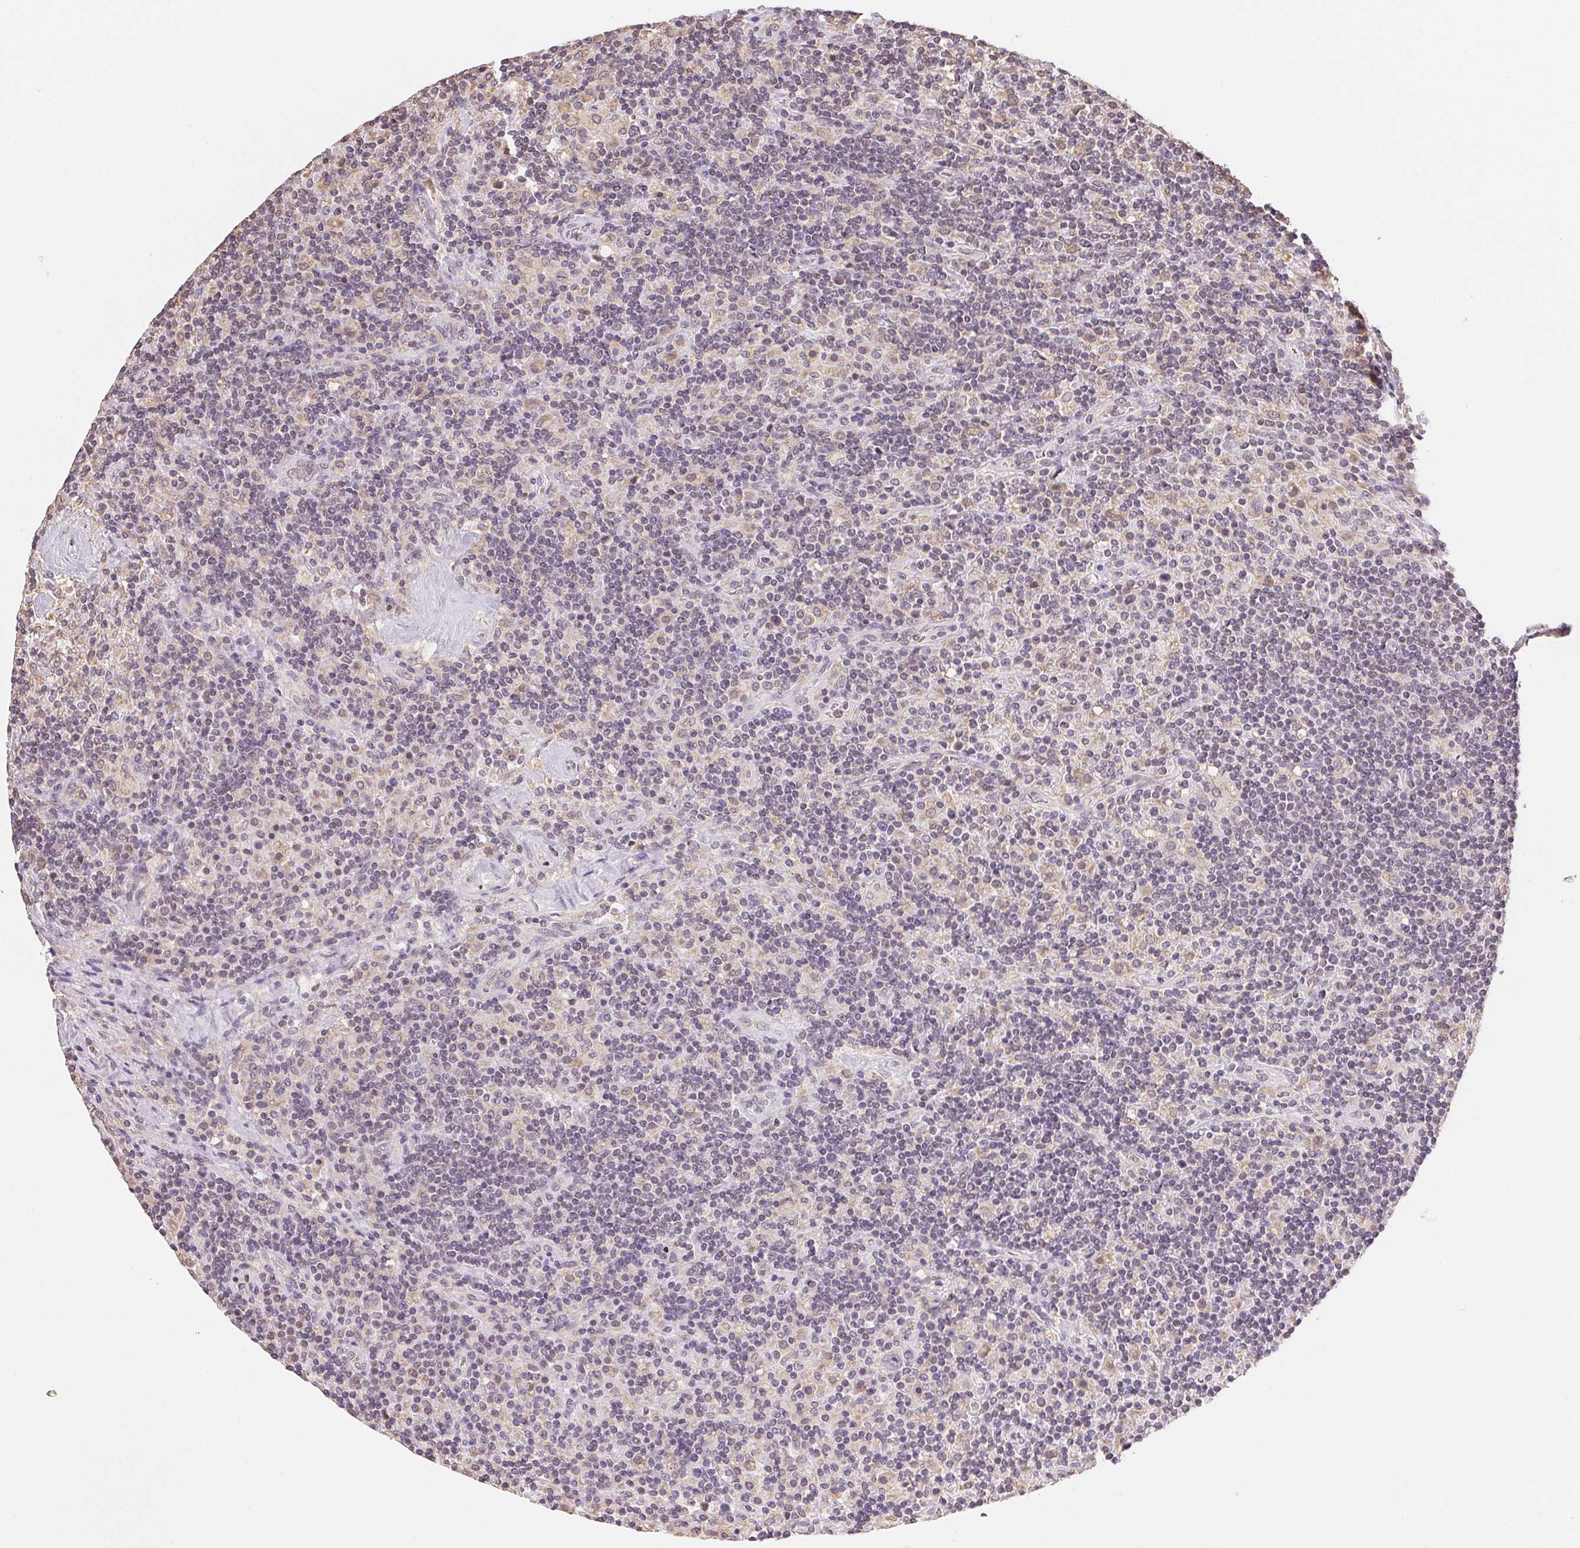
{"staining": {"intensity": "negative", "quantity": "none", "location": "none"}, "tissue": "lymphoma", "cell_type": "Tumor cells", "image_type": "cancer", "snomed": [{"axis": "morphology", "description": "Hodgkin's disease, NOS"}, {"axis": "topography", "description": "Lymph node"}], "caption": "Tumor cells show no significant positivity in Hodgkin's disease. (Brightfield microscopy of DAB (3,3'-diaminobenzidine) immunohistochemistry (IHC) at high magnification).", "gene": "SEZ6L2", "patient": {"sex": "male", "age": 70}}